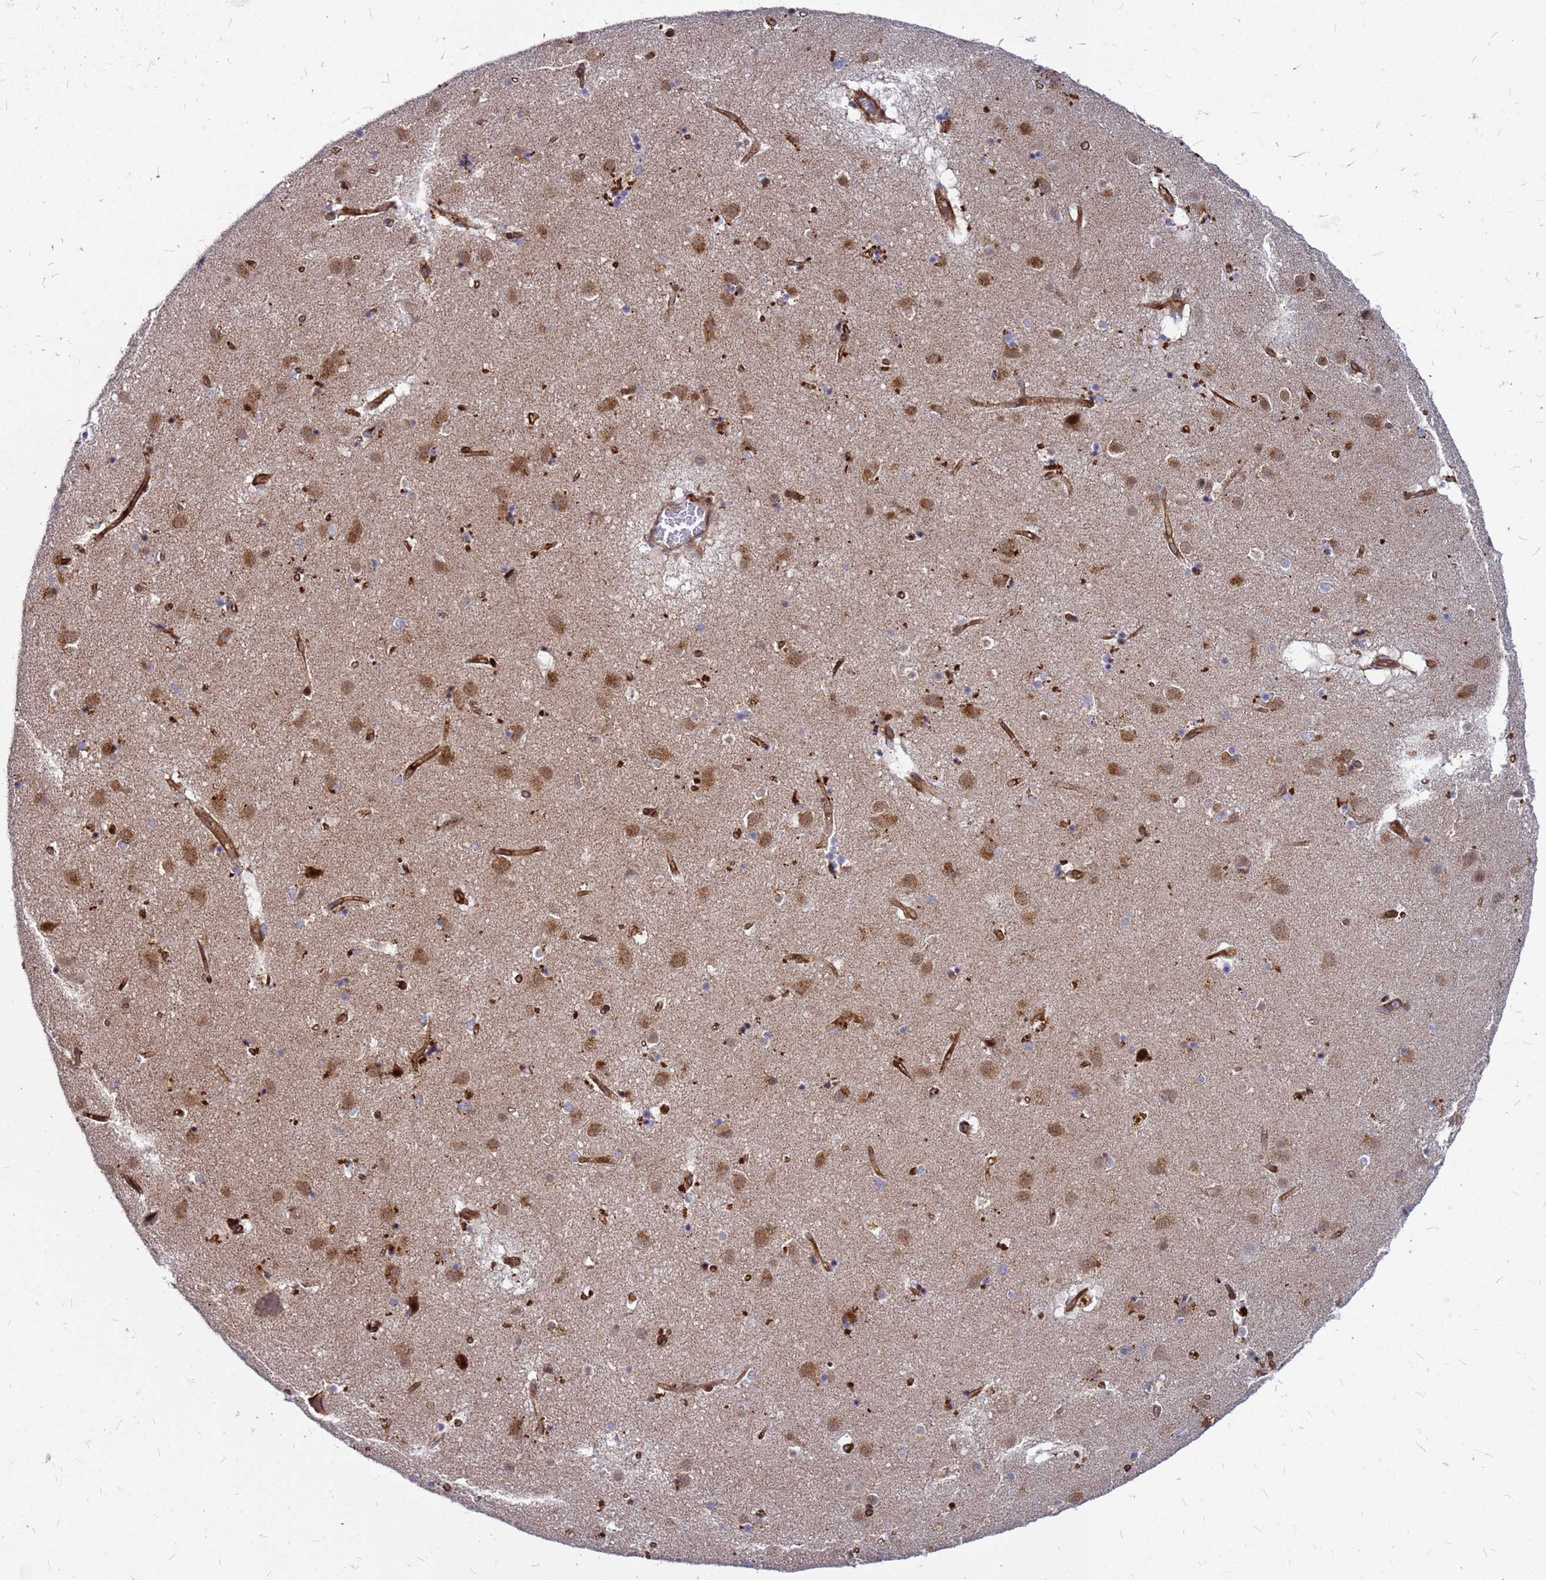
{"staining": {"intensity": "moderate", "quantity": "<25%", "location": "cytoplasmic/membranous"}, "tissue": "caudate", "cell_type": "Glial cells", "image_type": "normal", "snomed": [{"axis": "morphology", "description": "Normal tissue, NOS"}, {"axis": "topography", "description": "Lateral ventricle wall"}], "caption": "Protein staining displays moderate cytoplasmic/membranous positivity in about <25% of glial cells in normal caudate.", "gene": "NOSTRIN", "patient": {"sex": "male", "age": 70}}